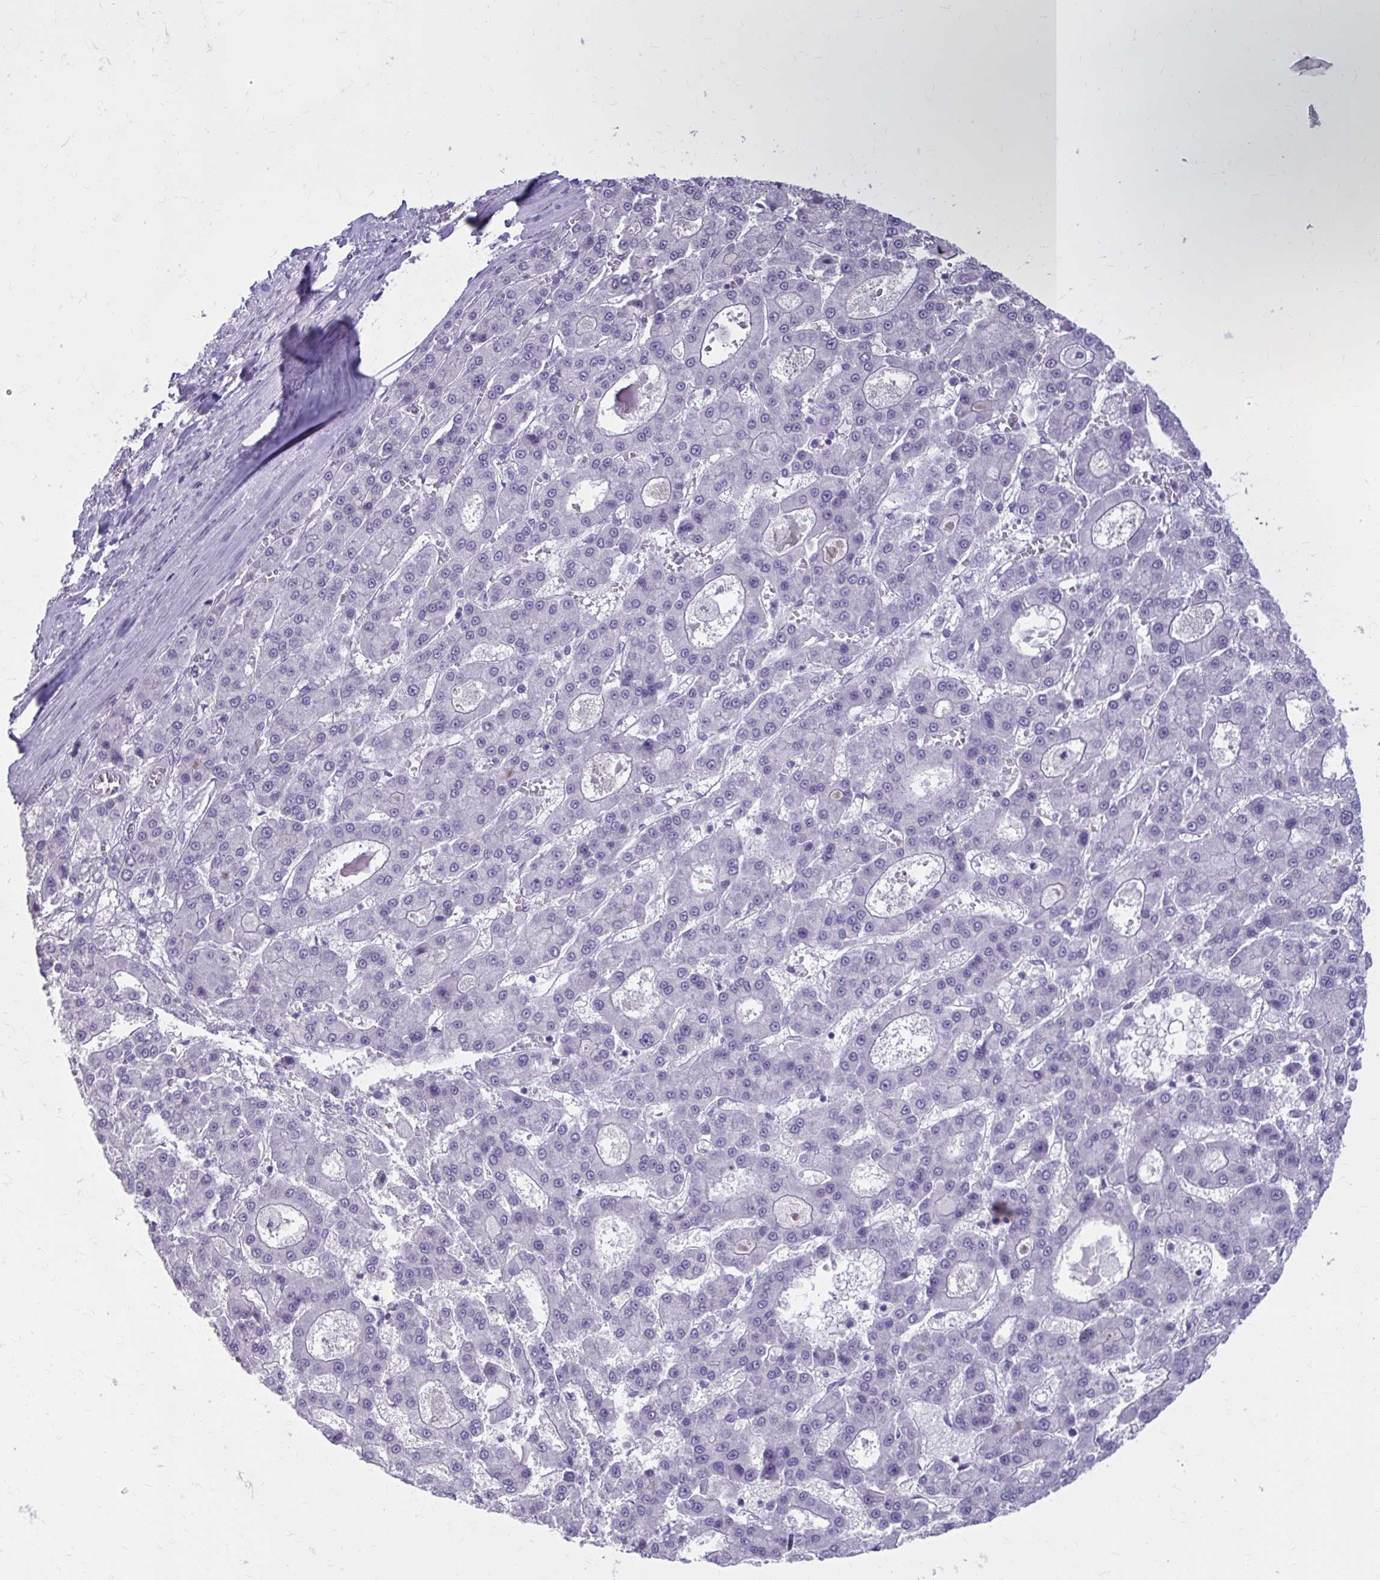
{"staining": {"intensity": "negative", "quantity": "none", "location": "none"}, "tissue": "liver cancer", "cell_type": "Tumor cells", "image_type": "cancer", "snomed": [{"axis": "morphology", "description": "Carcinoma, Hepatocellular, NOS"}, {"axis": "topography", "description": "Liver"}], "caption": "Immunohistochemical staining of hepatocellular carcinoma (liver) displays no significant positivity in tumor cells.", "gene": "OR4B1", "patient": {"sex": "male", "age": 70}}